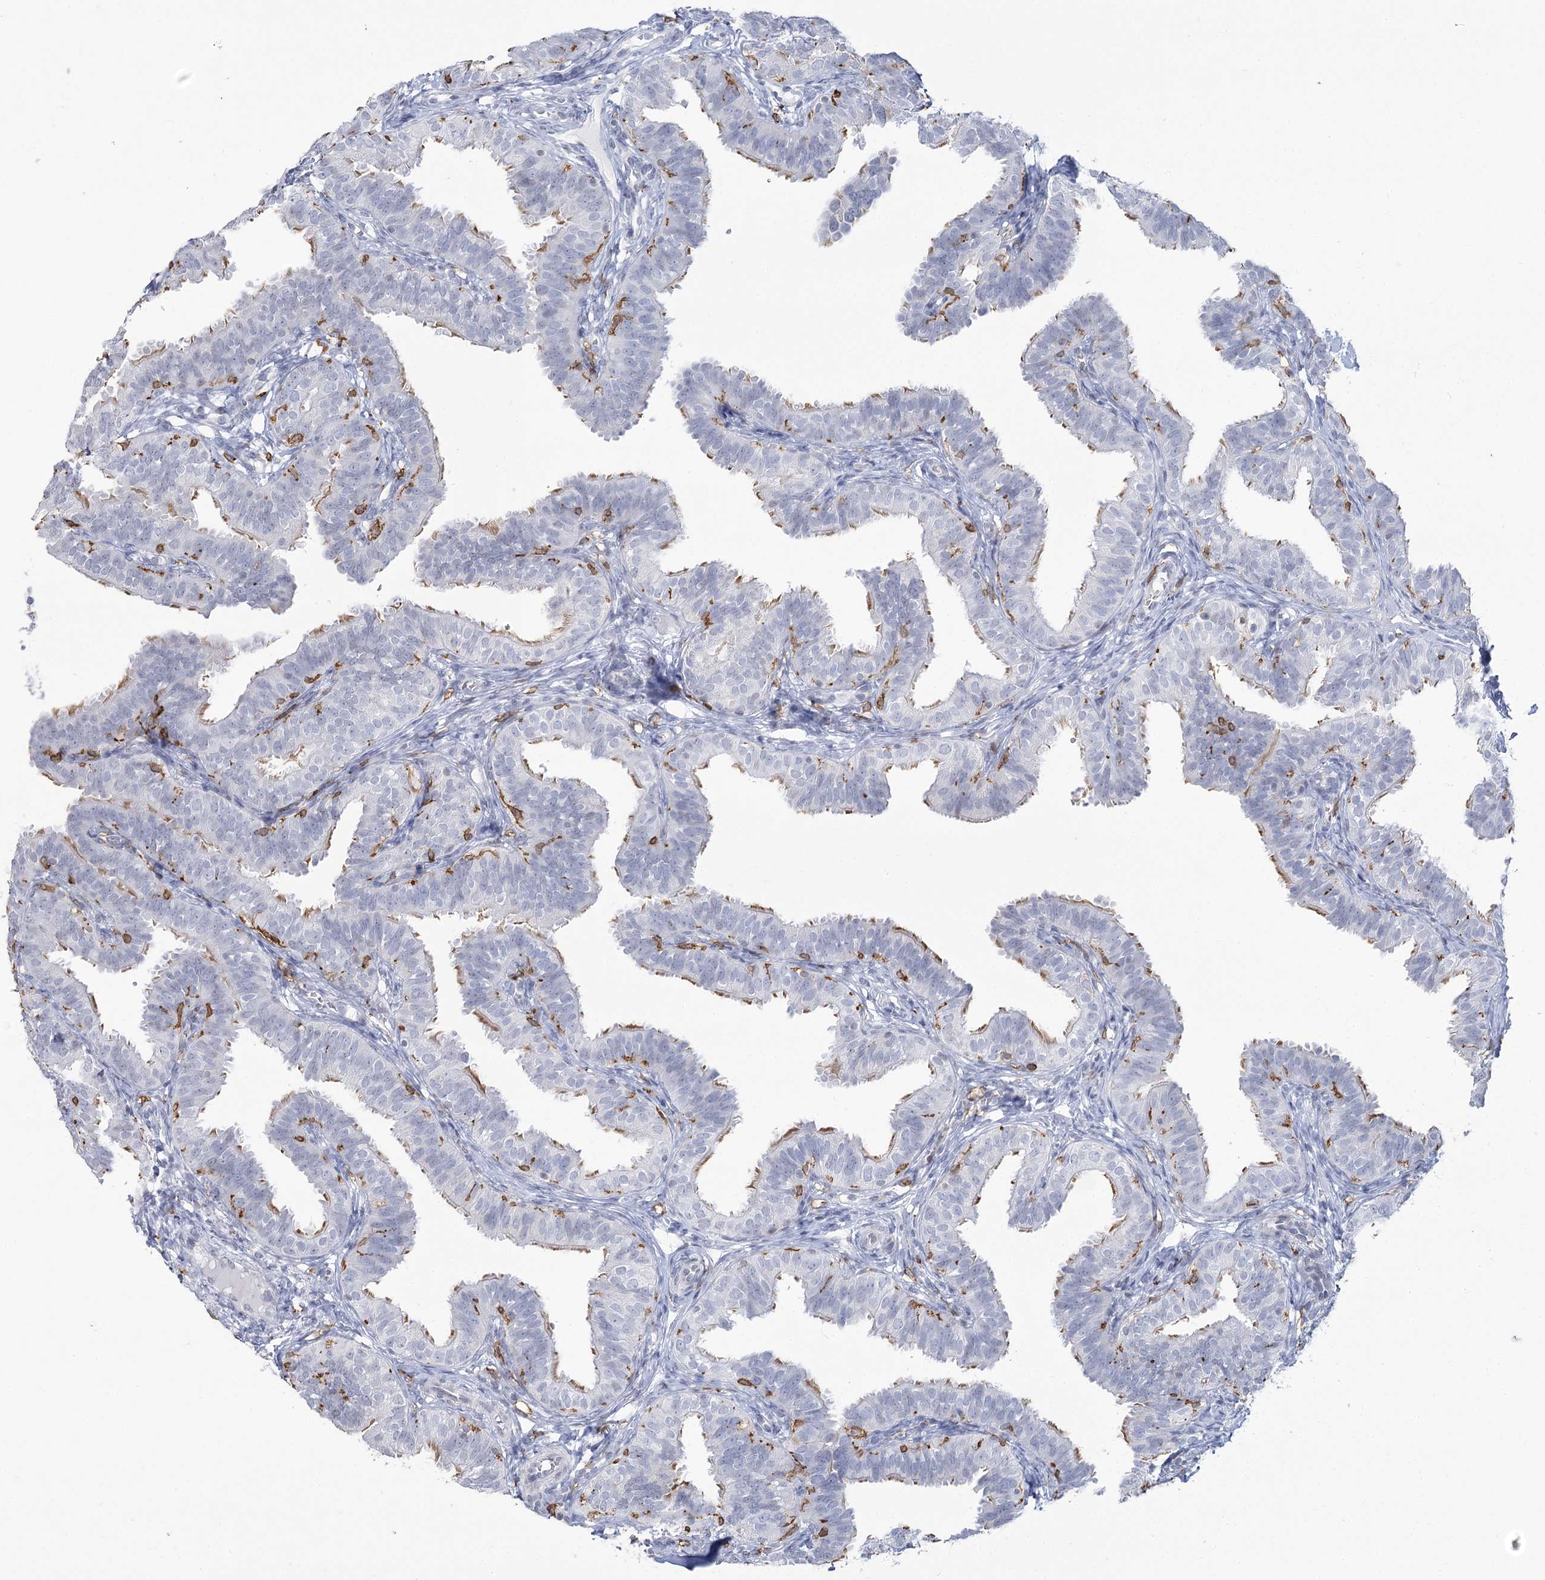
{"staining": {"intensity": "moderate", "quantity": "<25%", "location": "cytoplasmic/membranous"}, "tissue": "fallopian tube", "cell_type": "Glandular cells", "image_type": "normal", "snomed": [{"axis": "morphology", "description": "Normal tissue, NOS"}, {"axis": "topography", "description": "Fallopian tube"}], "caption": "Immunohistochemistry staining of normal fallopian tube, which exhibits low levels of moderate cytoplasmic/membranous expression in approximately <25% of glandular cells indicating moderate cytoplasmic/membranous protein expression. The staining was performed using DAB (brown) for protein detection and nuclei were counterstained in hematoxylin (blue).", "gene": "C11orf1", "patient": {"sex": "female", "age": 35}}